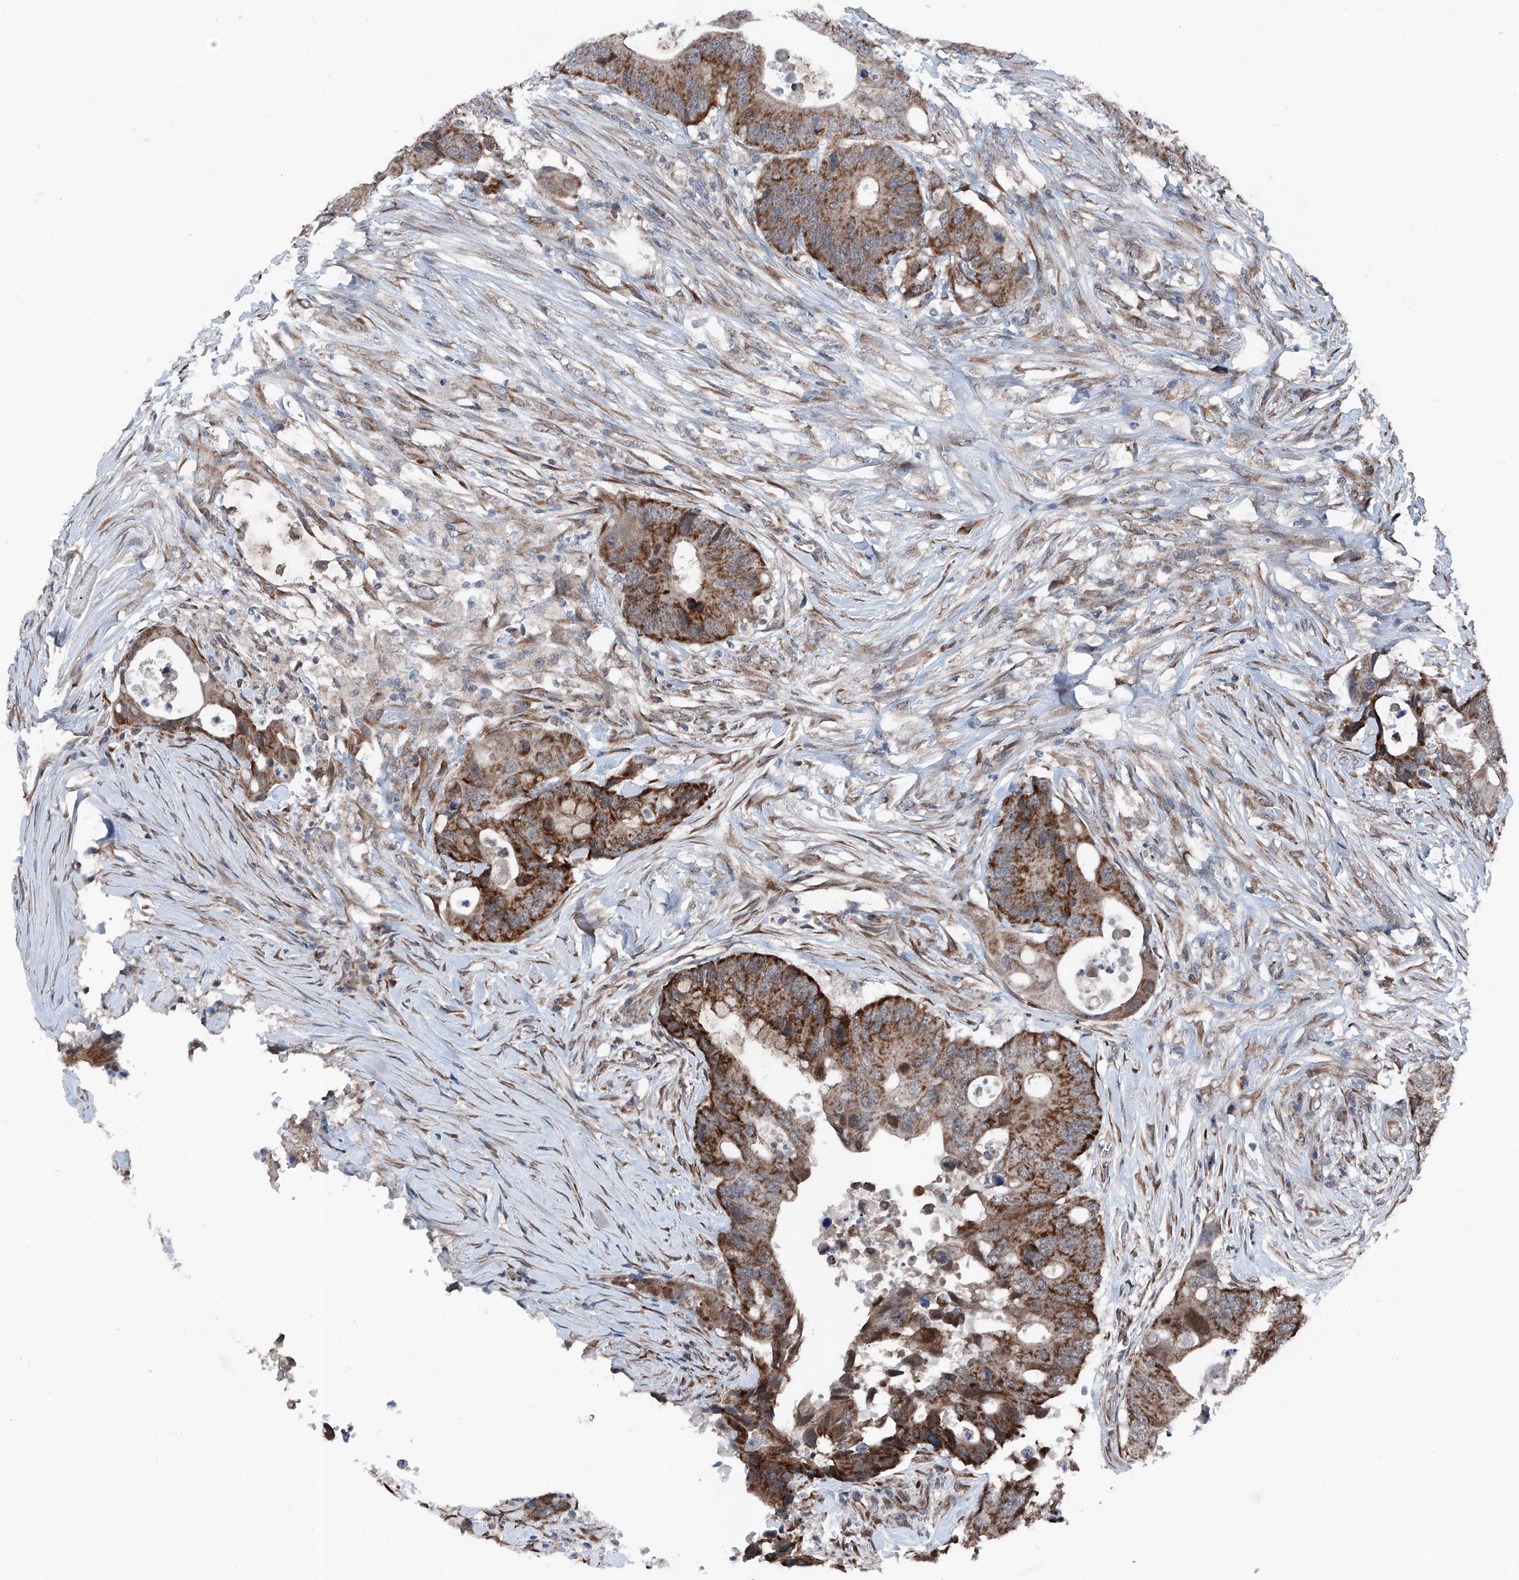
{"staining": {"intensity": "strong", "quantity": ">75%", "location": "cytoplasmic/membranous"}, "tissue": "colorectal cancer", "cell_type": "Tumor cells", "image_type": "cancer", "snomed": [{"axis": "morphology", "description": "Adenocarcinoma, NOS"}, {"axis": "topography", "description": "Colon"}], "caption": "Tumor cells reveal strong cytoplasmic/membranous positivity in about >75% of cells in colorectal cancer.", "gene": "COA7", "patient": {"sex": "male", "age": 71}}